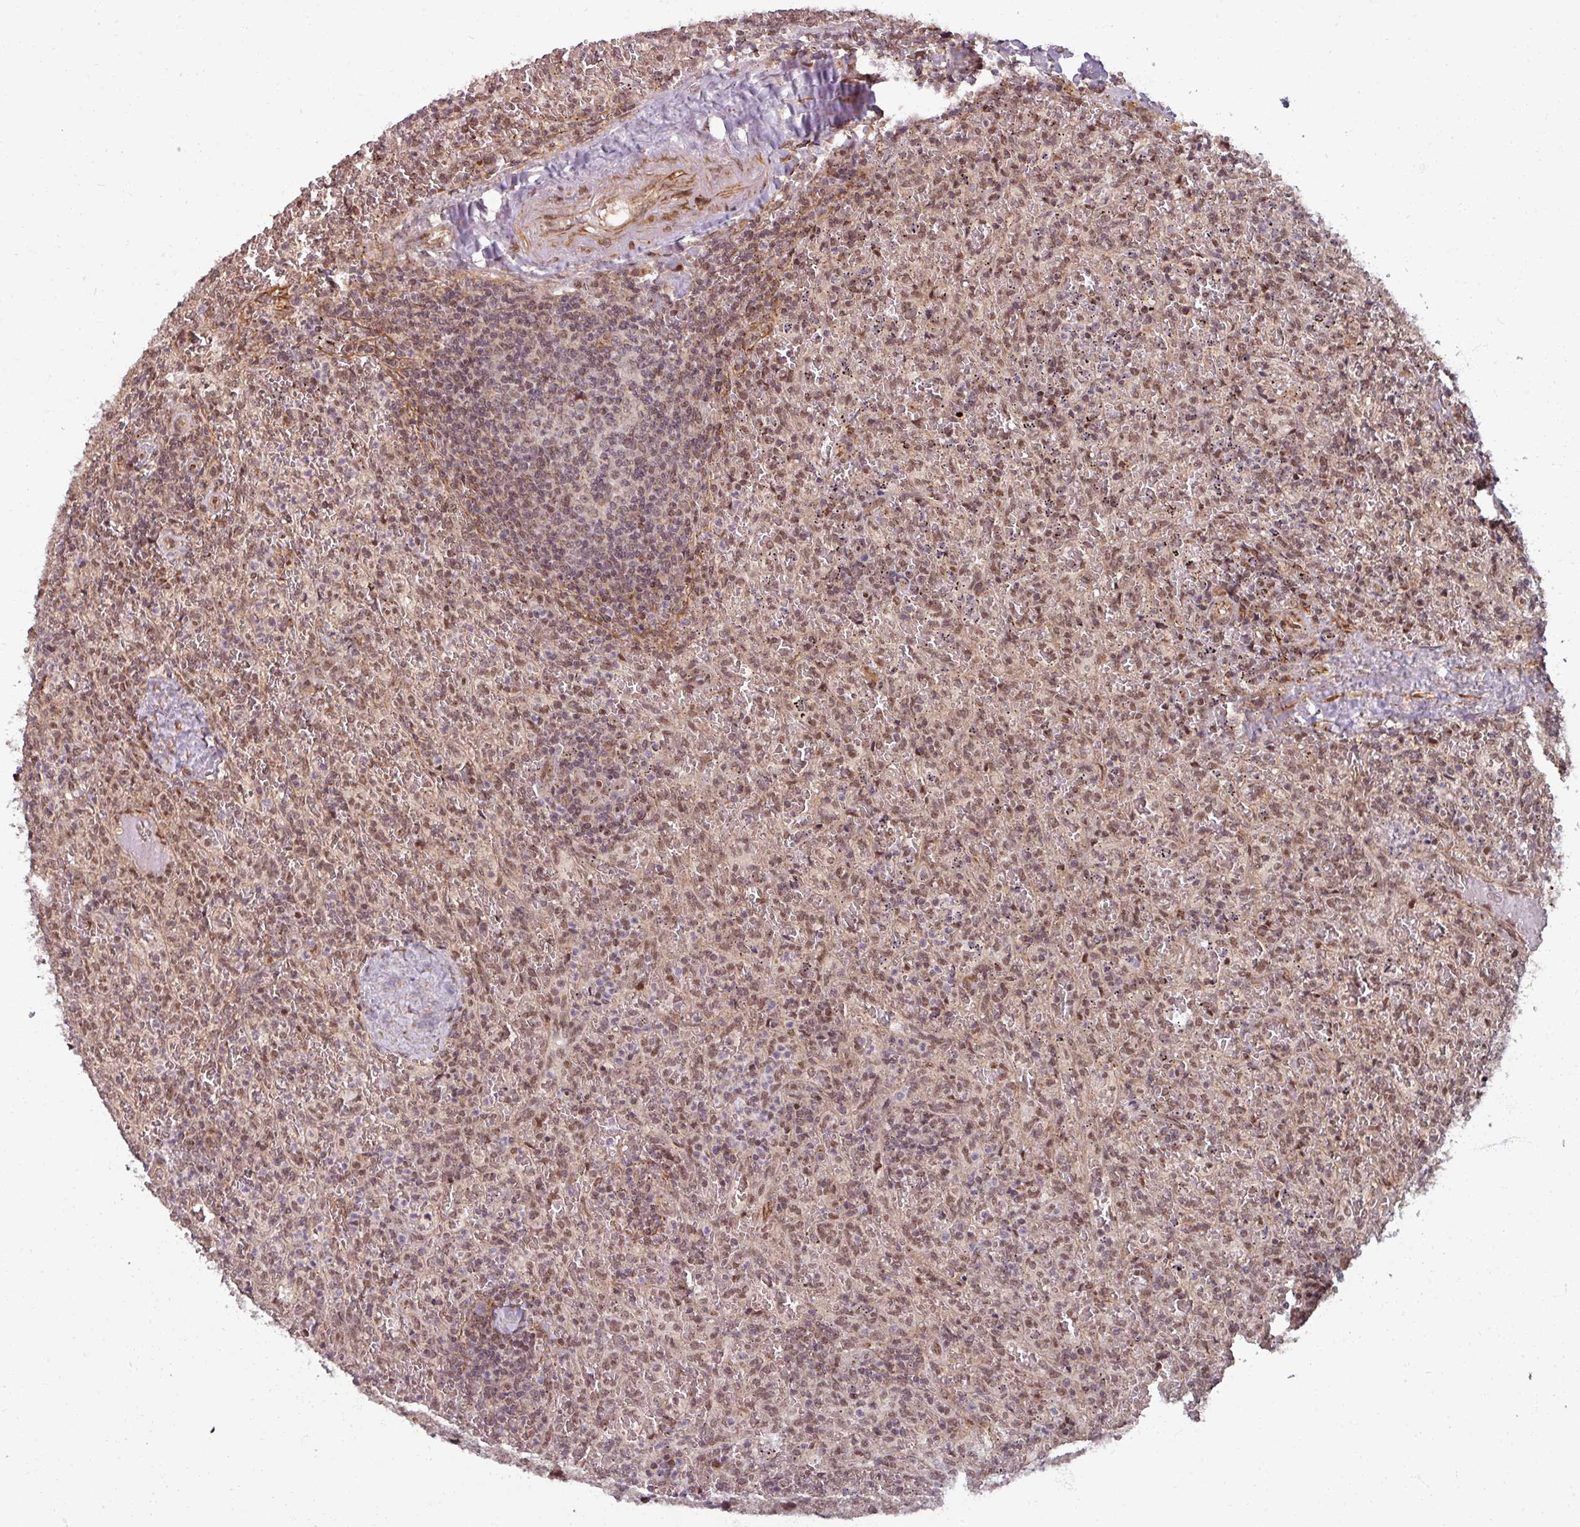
{"staining": {"intensity": "moderate", "quantity": "25%-75%", "location": "nuclear"}, "tissue": "lymphoma", "cell_type": "Tumor cells", "image_type": "cancer", "snomed": [{"axis": "morphology", "description": "Malignant lymphoma, non-Hodgkin's type, Low grade"}, {"axis": "topography", "description": "Spleen"}], "caption": "DAB (3,3'-diaminobenzidine) immunohistochemical staining of lymphoma displays moderate nuclear protein expression in about 25%-75% of tumor cells.", "gene": "SWI5", "patient": {"sex": "female", "age": 64}}